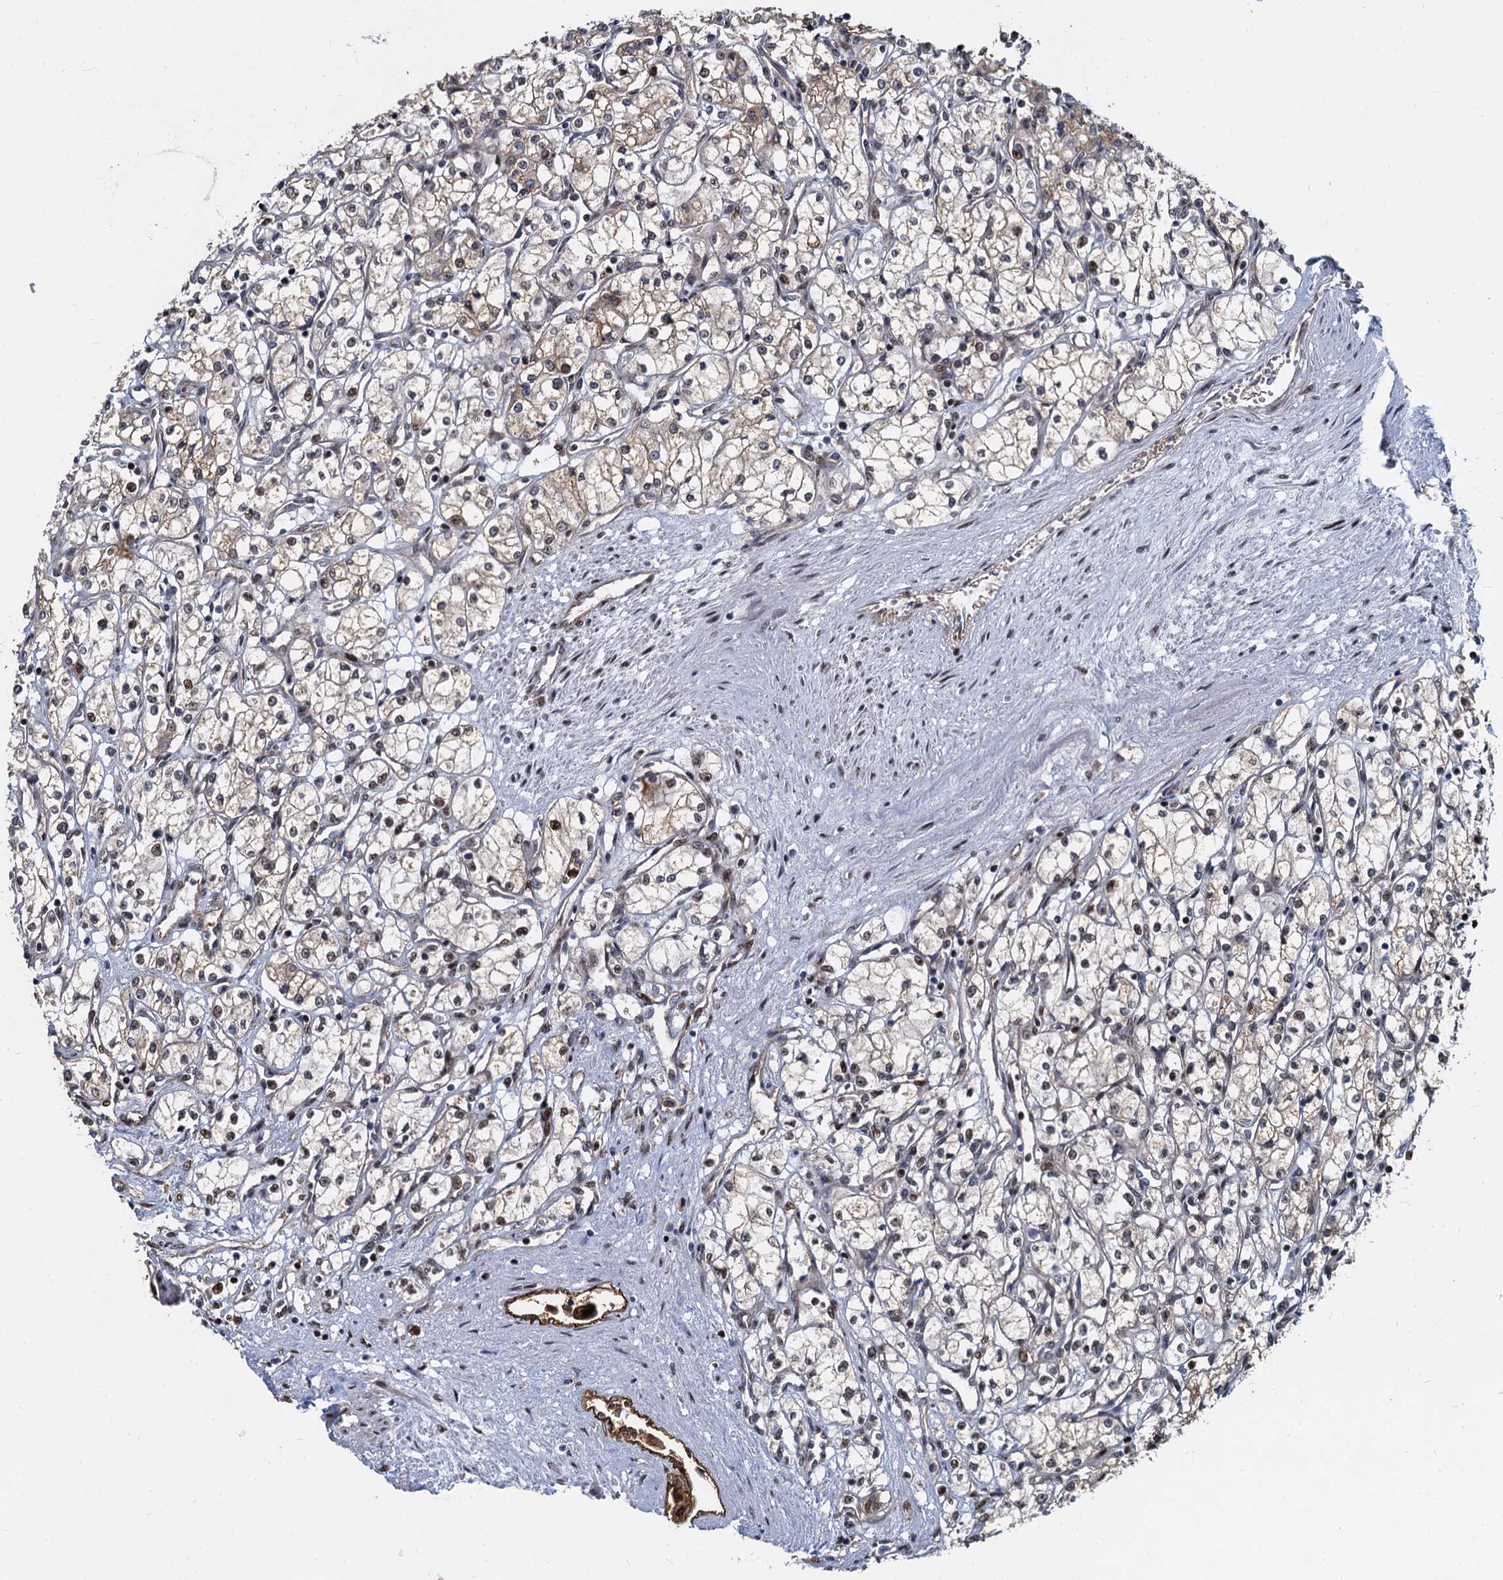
{"staining": {"intensity": "weak", "quantity": "<25%", "location": "nuclear"}, "tissue": "renal cancer", "cell_type": "Tumor cells", "image_type": "cancer", "snomed": [{"axis": "morphology", "description": "Adenocarcinoma, NOS"}, {"axis": "topography", "description": "Kidney"}], "caption": "Immunohistochemical staining of human renal adenocarcinoma reveals no significant staining in tumor cells.", "gene": "ANKRD49", "patient": {"sex": "male", "age": 59}}